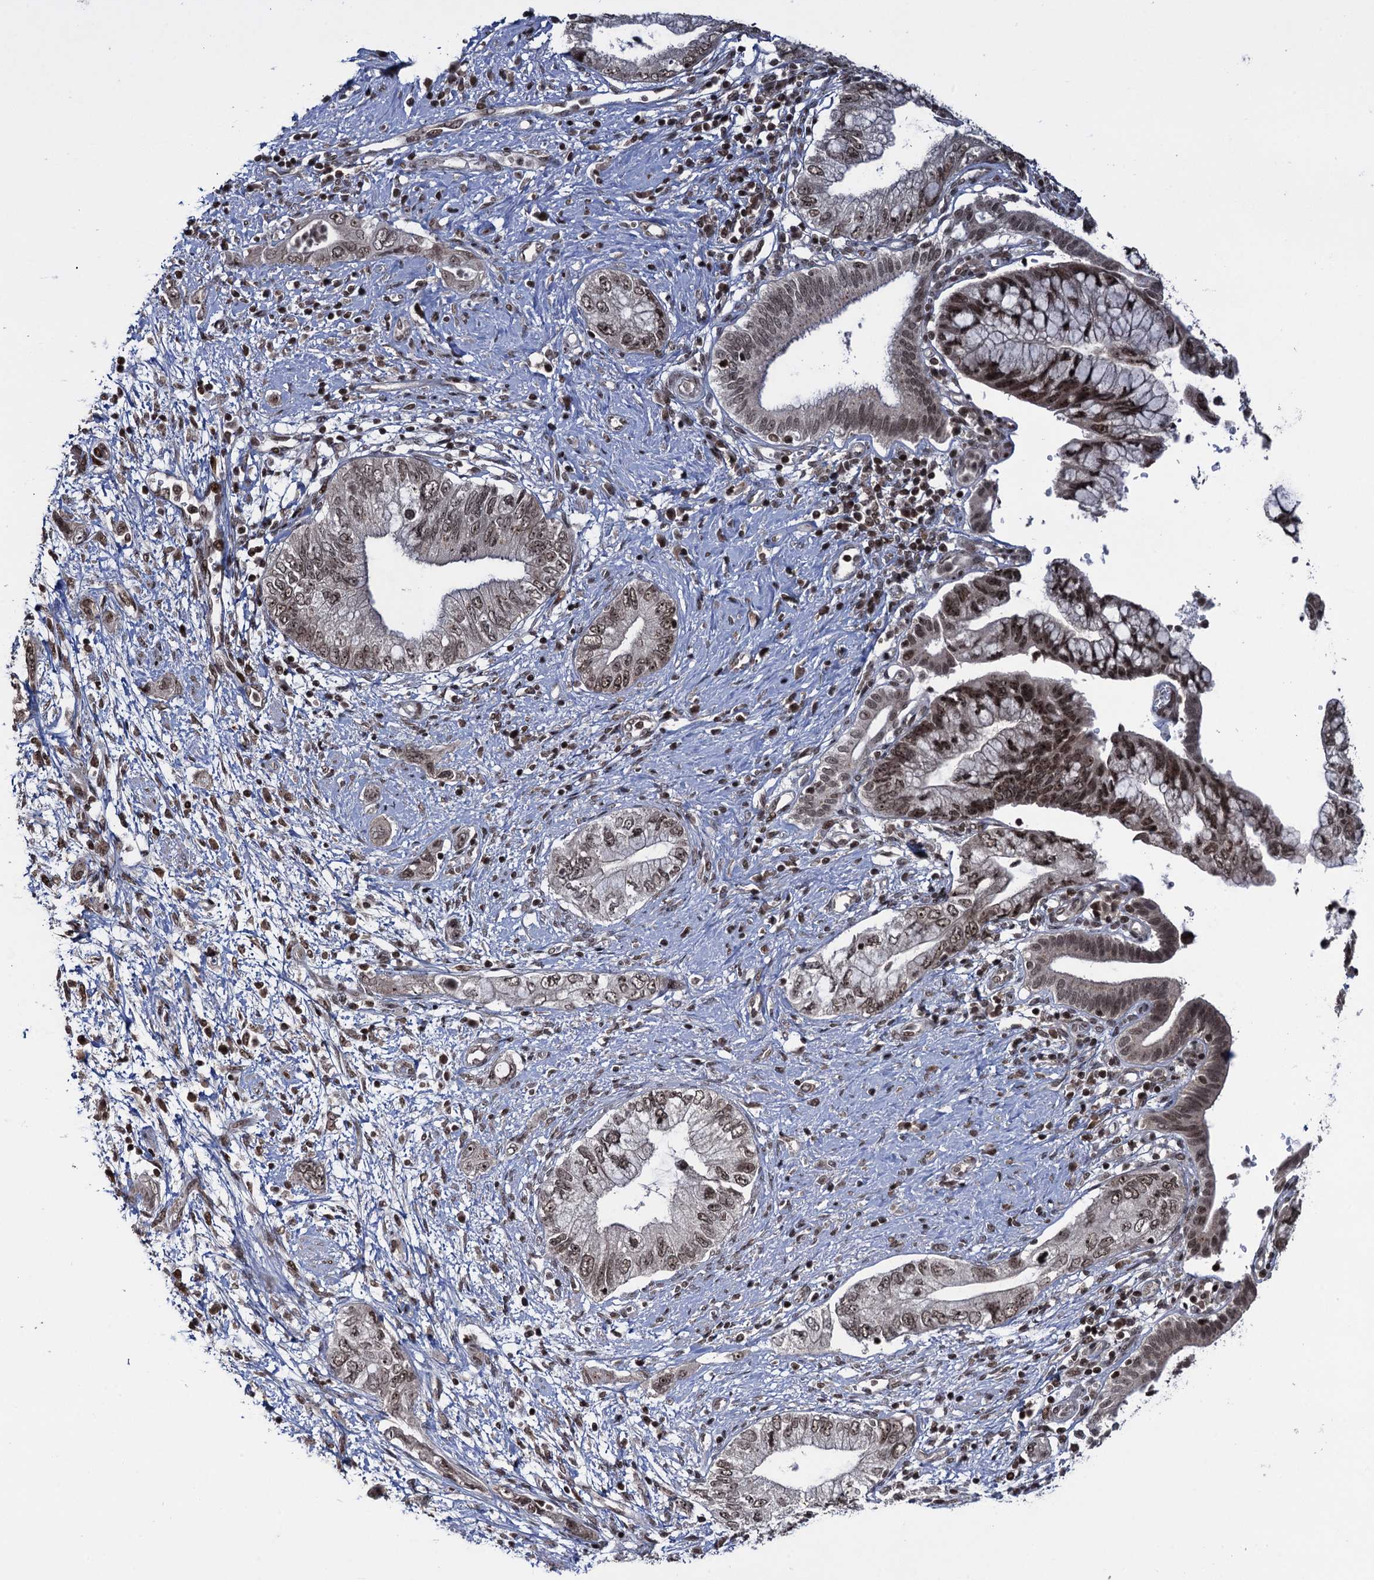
{"staining": {"intensity": "moderate", "quantity": ">75%", "location": "nuclear"}, "tissue": "pancreatic cancer", "cell_type": "Tumor cells", "image_type": "cancer", "snomed": [{"axis": "morphology", "description": "Adenocarcinoma, NOS"}, {"axis": "topography", "description": "Pancreas"}], "caption": "Protein staining demonstrates moderate nuclear staining in about >75% of tumor cells in pancreatic cancer.", "gene": "ZNF169", "patient": {"sex": "female", "age": 73}}